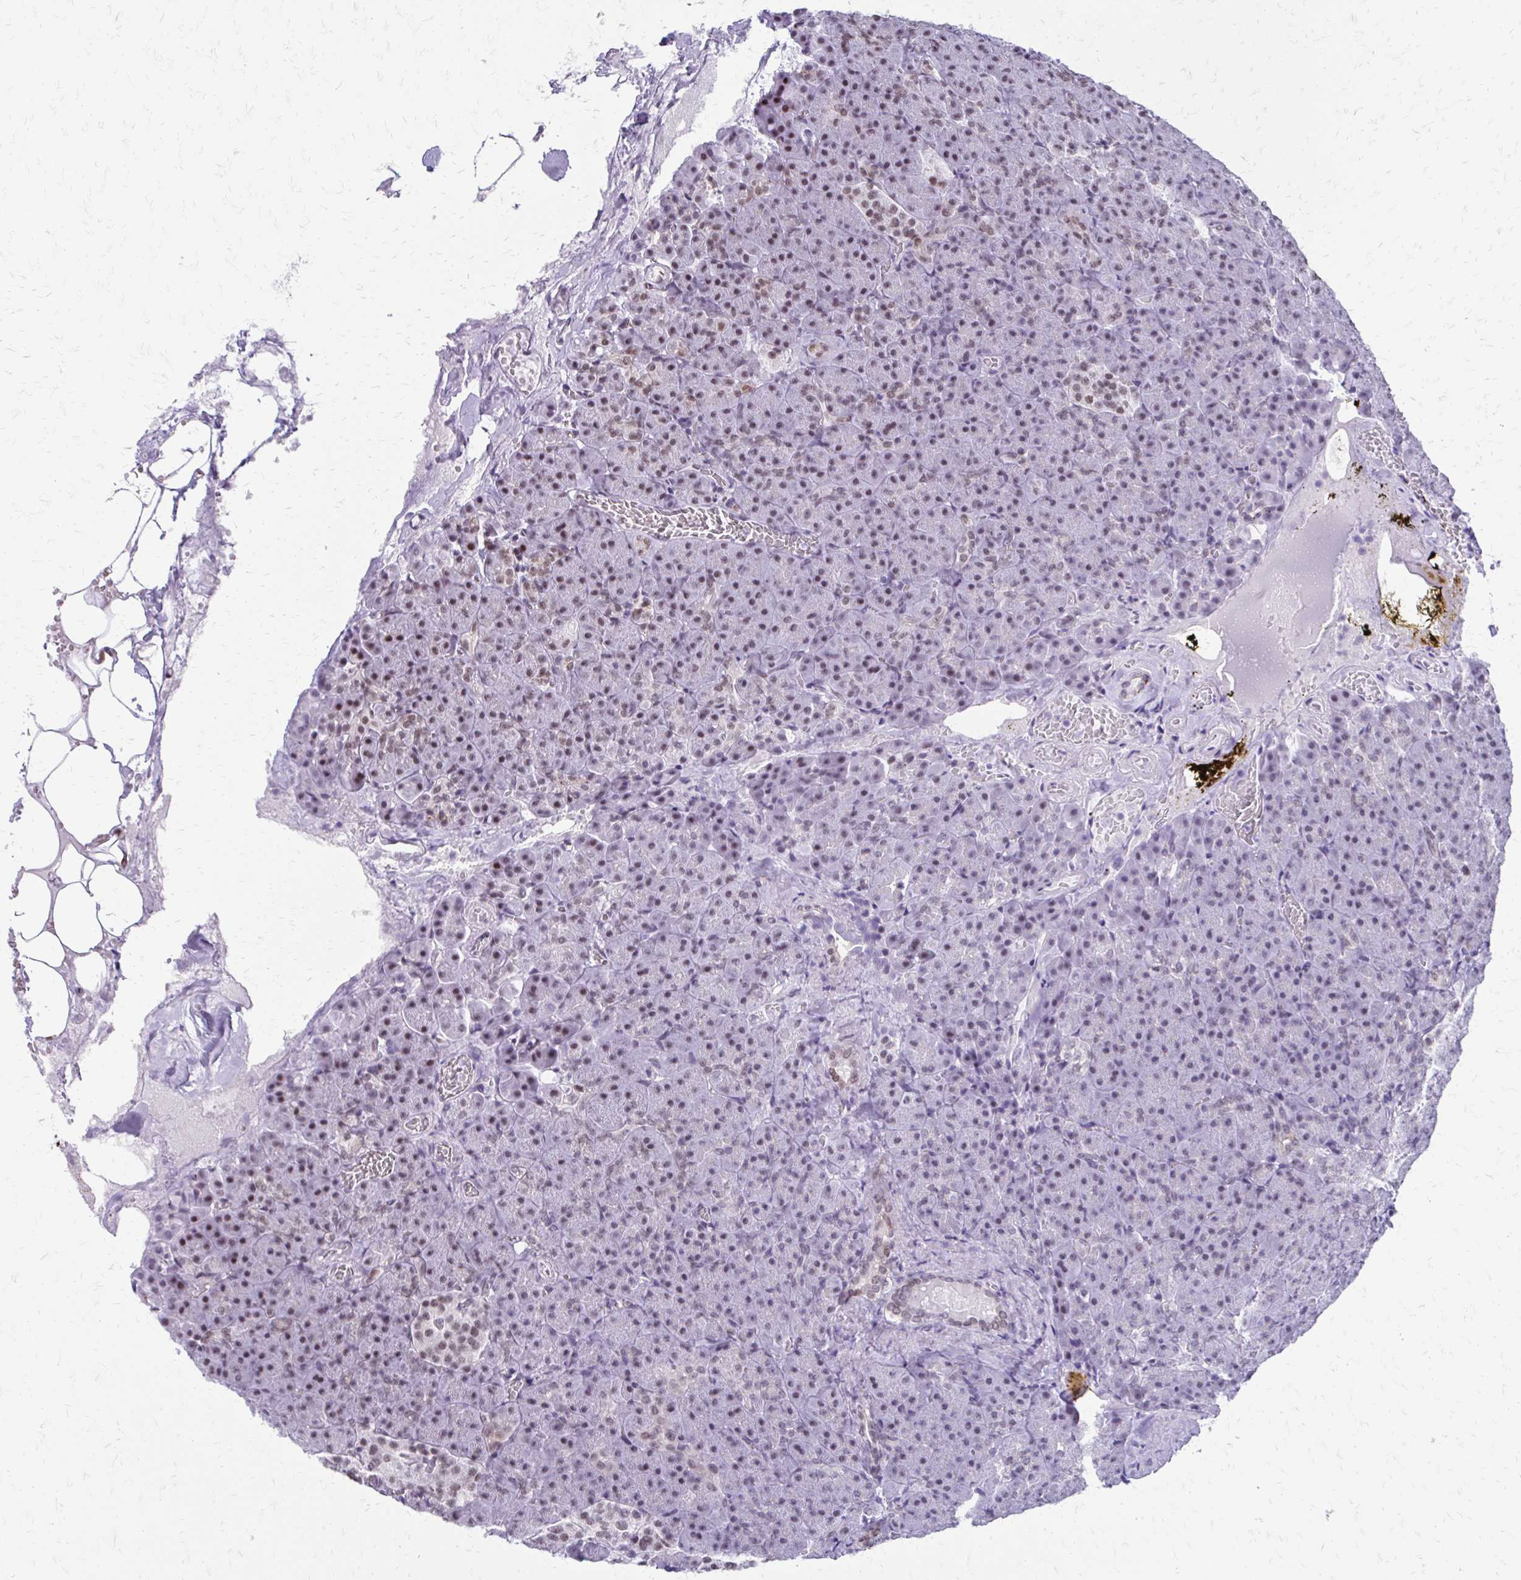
{"staining": {"intensity": "weak", "quantity": "<25%", "location": "nuclear"}, "tissue": "pancreas", "cell_type": "Exocrine glandular cells", "image_type": "normal", "snomed": [{"axis": "morphology", "description": "Normal tissue, NOS"}, {"axis": "topography", "description": "Pancreas"}], "caption": "A micrograph of human pancreas is negative for staining in exocrine glandular cells. Nuclei are stained in blue.", "gene": "SS18", "patient": {"sex": "female", "age": 74}}